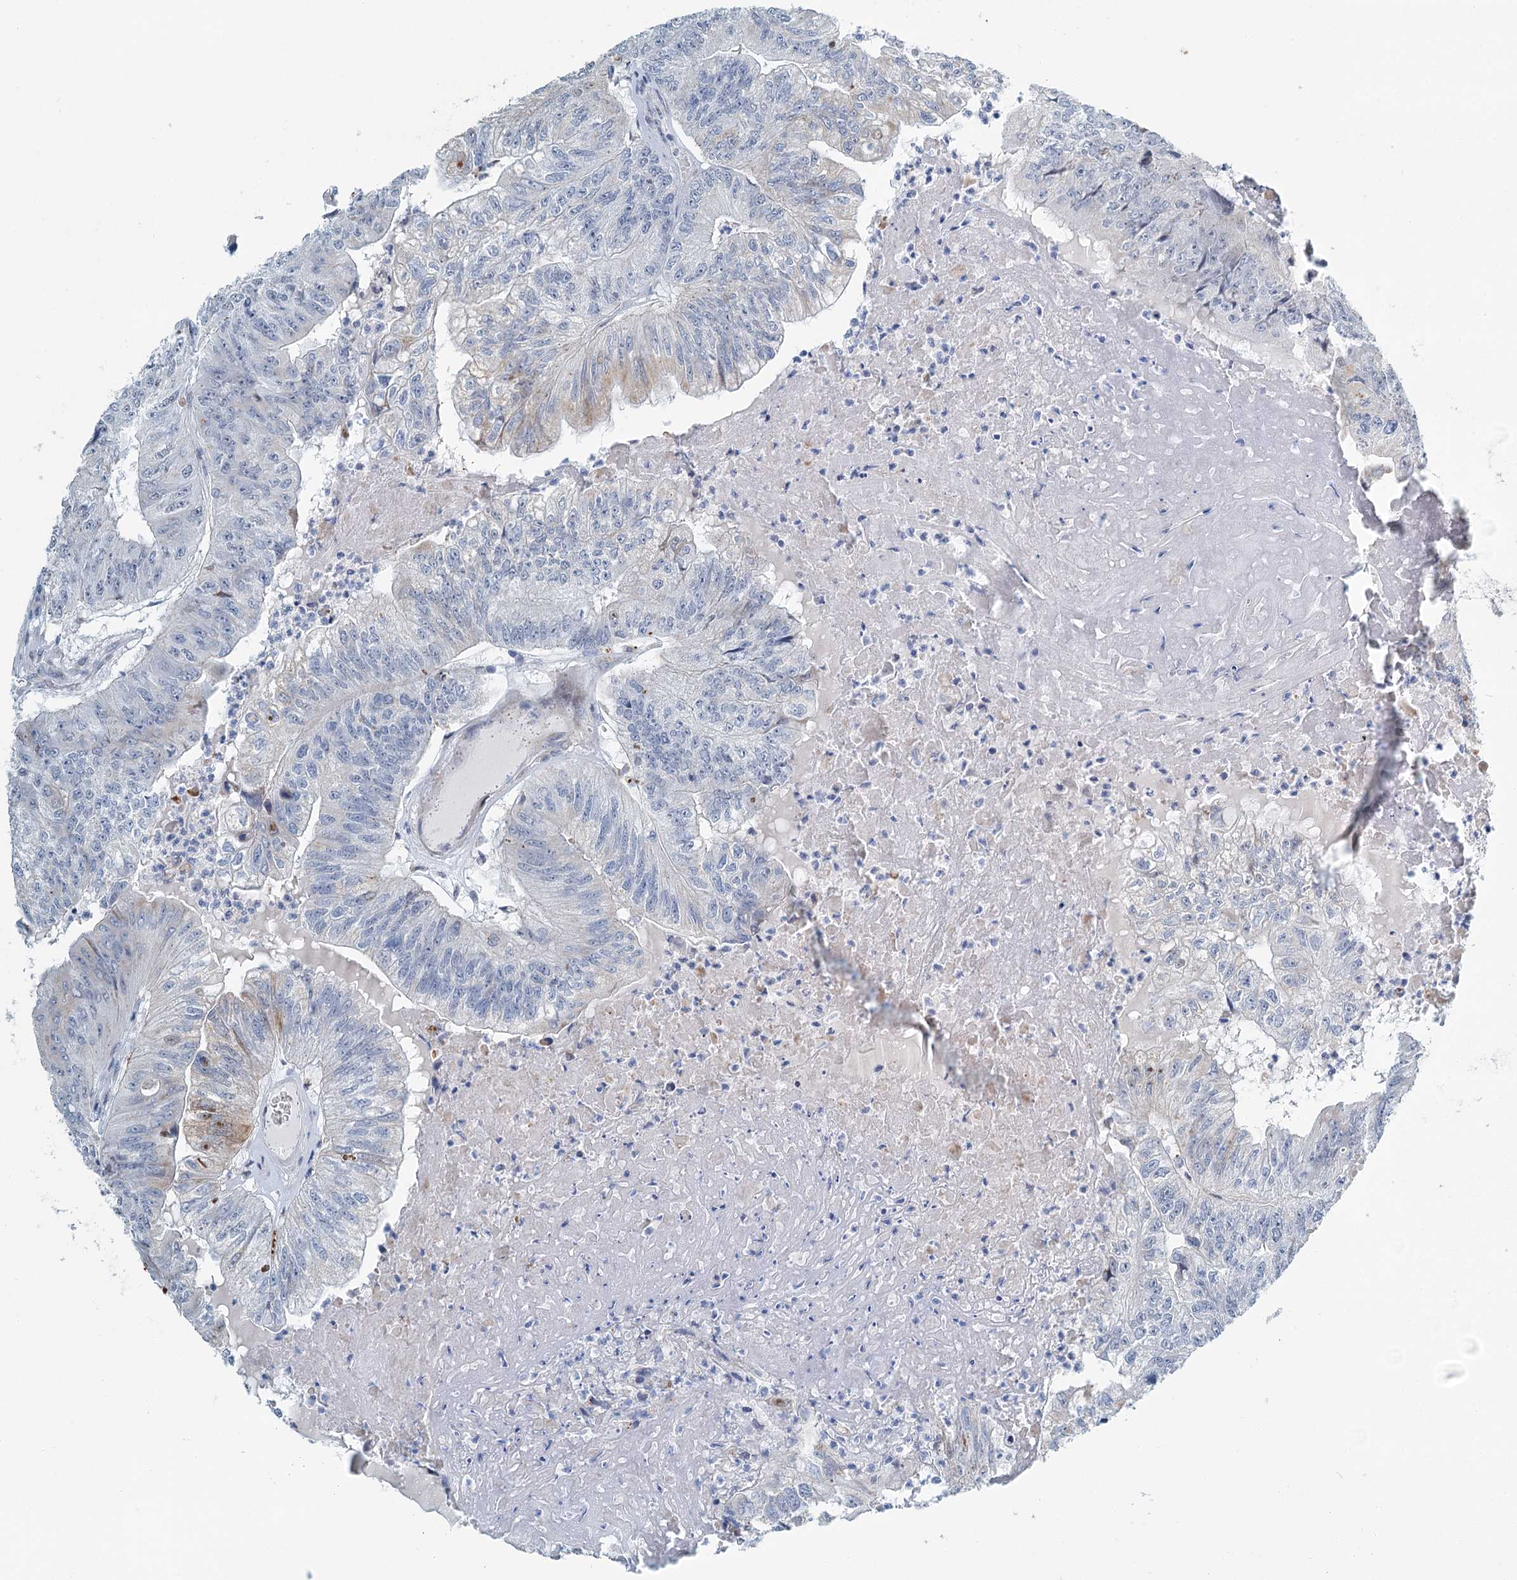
{"staining": {"intensity": "weak", "quantity": "<25%", "location": "cytoplasmic/membranous"}, "tissue": "colorectal cancer", "cell_type": "Tumor cells", "image_type": "cancer", "snomed": [{"axis": "morphology", "description": "Adenocarcinoma, NOS"}, {"axis": "topography", "description": "Colon"}], "caption": "Immunohistochemistry of colorectal adenocarcinoma shows no positivity in tumor cells.", "gene": "ZNF527", "patient": {"sex": "female", "age": 67}}